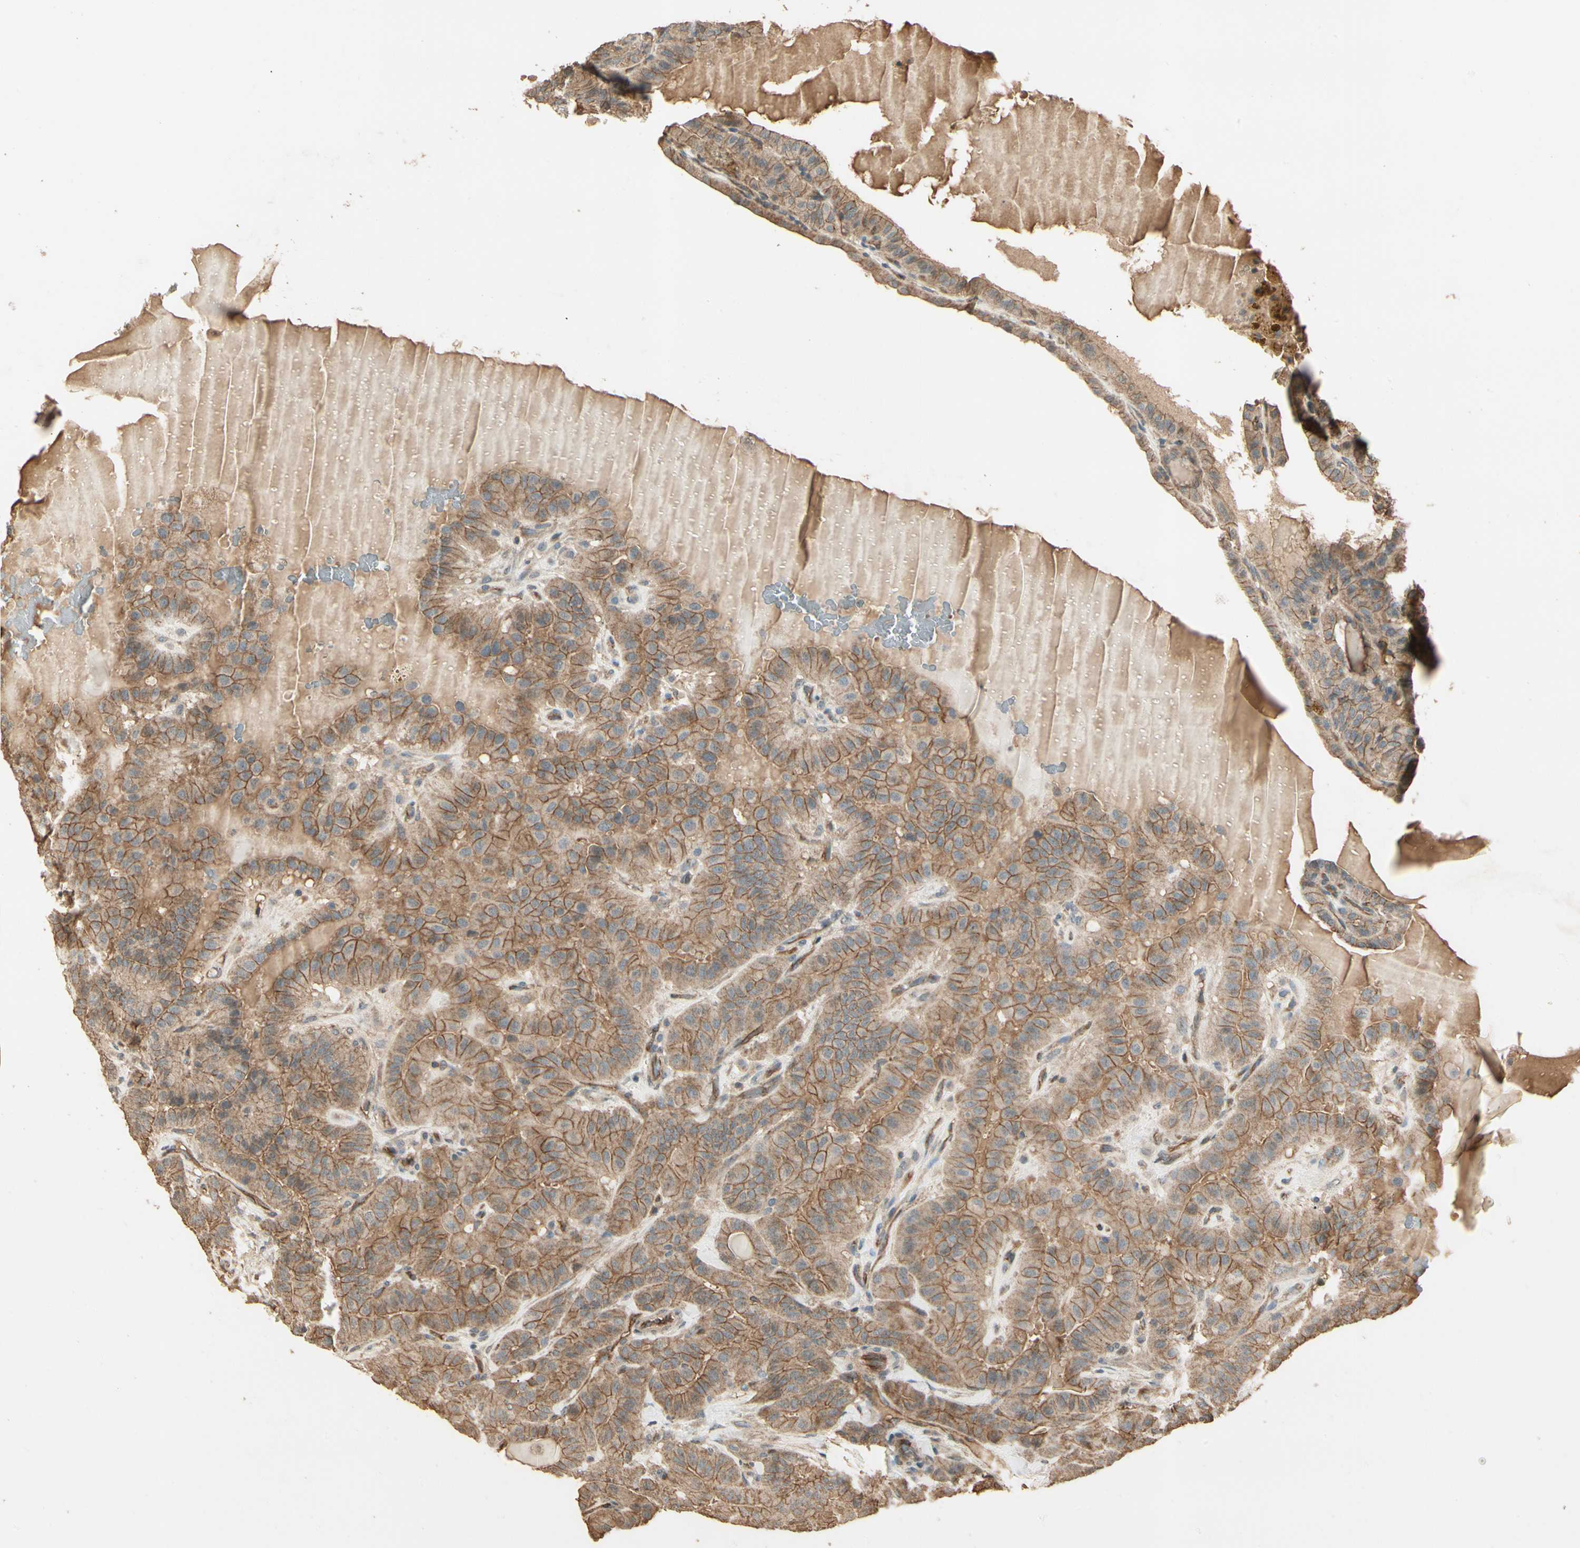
{"staining": {"intensity": "moderate", "quantity": ">75%", "location": "cytoplasmic/membranous"}, "tissue": "thyroid cancer", "cell_type": "Tumor cells", "image_type": "cancer", "snomed": [{"axis": "morphology", "description": "Papillary adenocarcinoma, NOS"}, {"axis": "topography", "description": "Thyroid gland"}], "caption": "The photomicrograph reveals staining of thyroid cancer, revealing moderate cytoplasmic/membranous protein positivity (brown color) within tumor cells. (Brightfield microscopy of DAB IHC at high magnification).", "gene": "RNF180", "patient": {"sex": "male", "age": 77}}